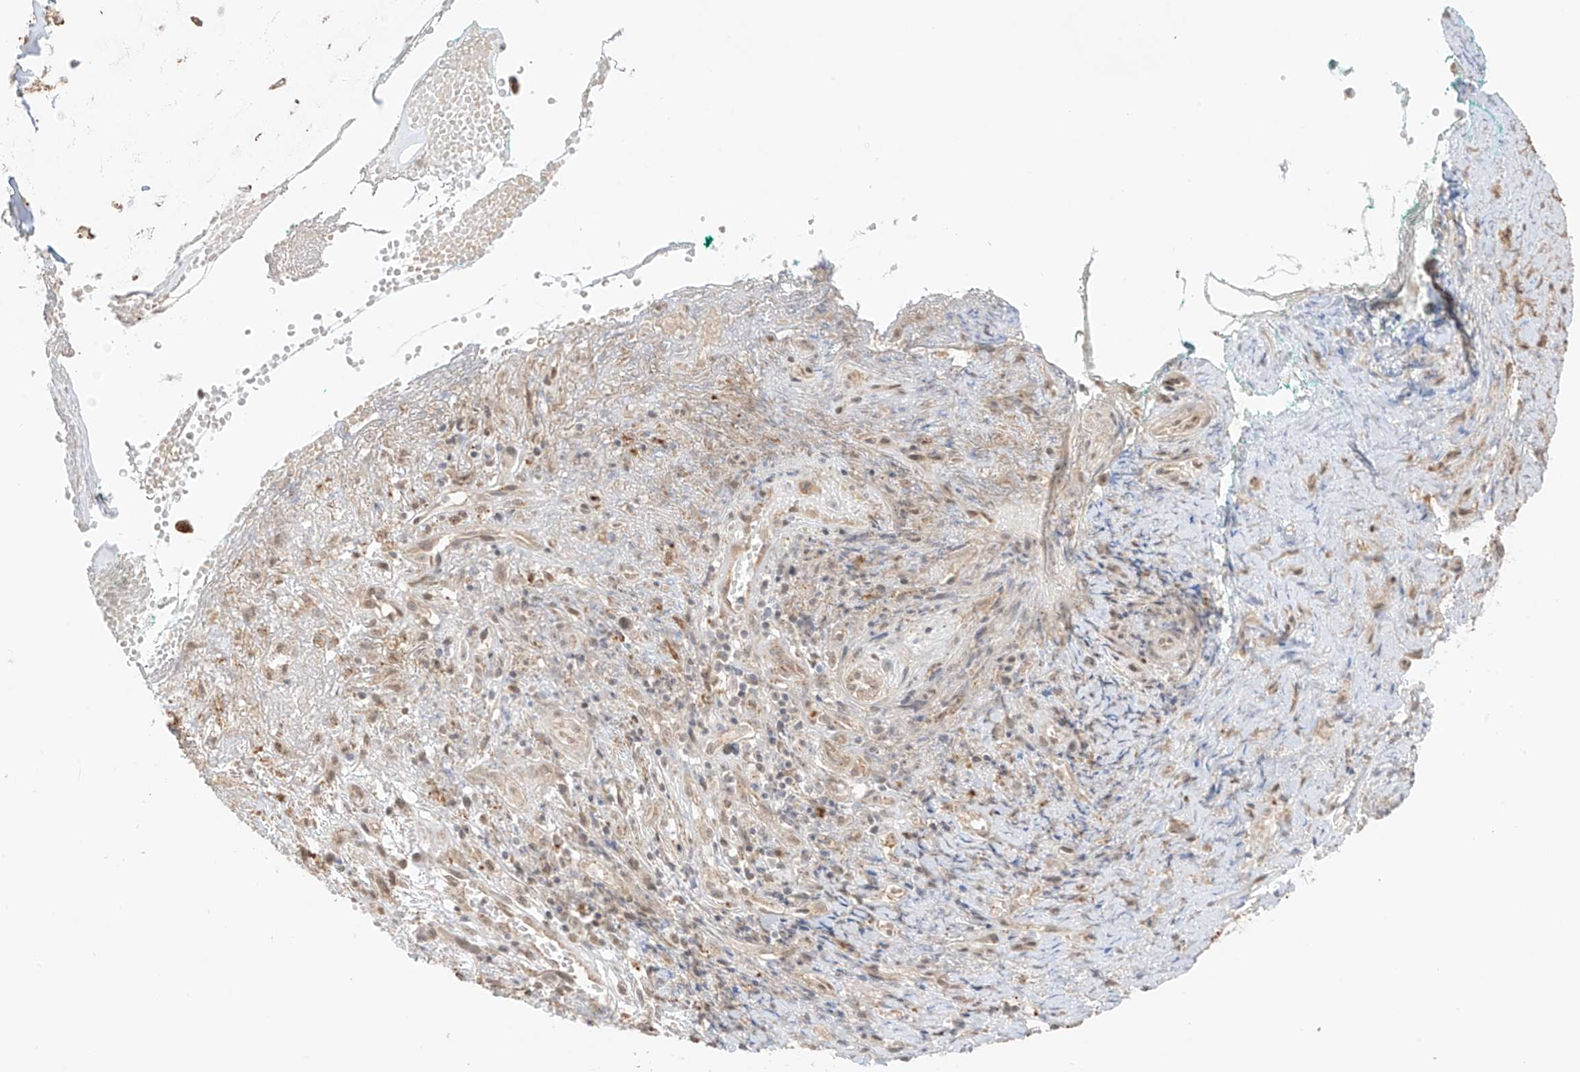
{"staining": {"intensity": "negative", "quantity": "none", "location": "none"}, "tissue": "adipose tissue", "cell_type": "Adipocytes", "image_type": "normal", "snomed": [{"axis": "morphology", "description": "Normal tissue, NOS"}, {"axis": "morphology", "description": "Basal cell carcinoma"}, {"axis": "topography", "description": "Cartilage tissue"}, {"axis": "topography", "description": "Nasopharynx"}, {"axis": "topography", "description": "Oral tissue"}], "caption": "The image demonstrates no staining of adipocytes in normal adipose tissue.", "gene": "N4BP3", "patient": {"sex": "female", "age": 77}}